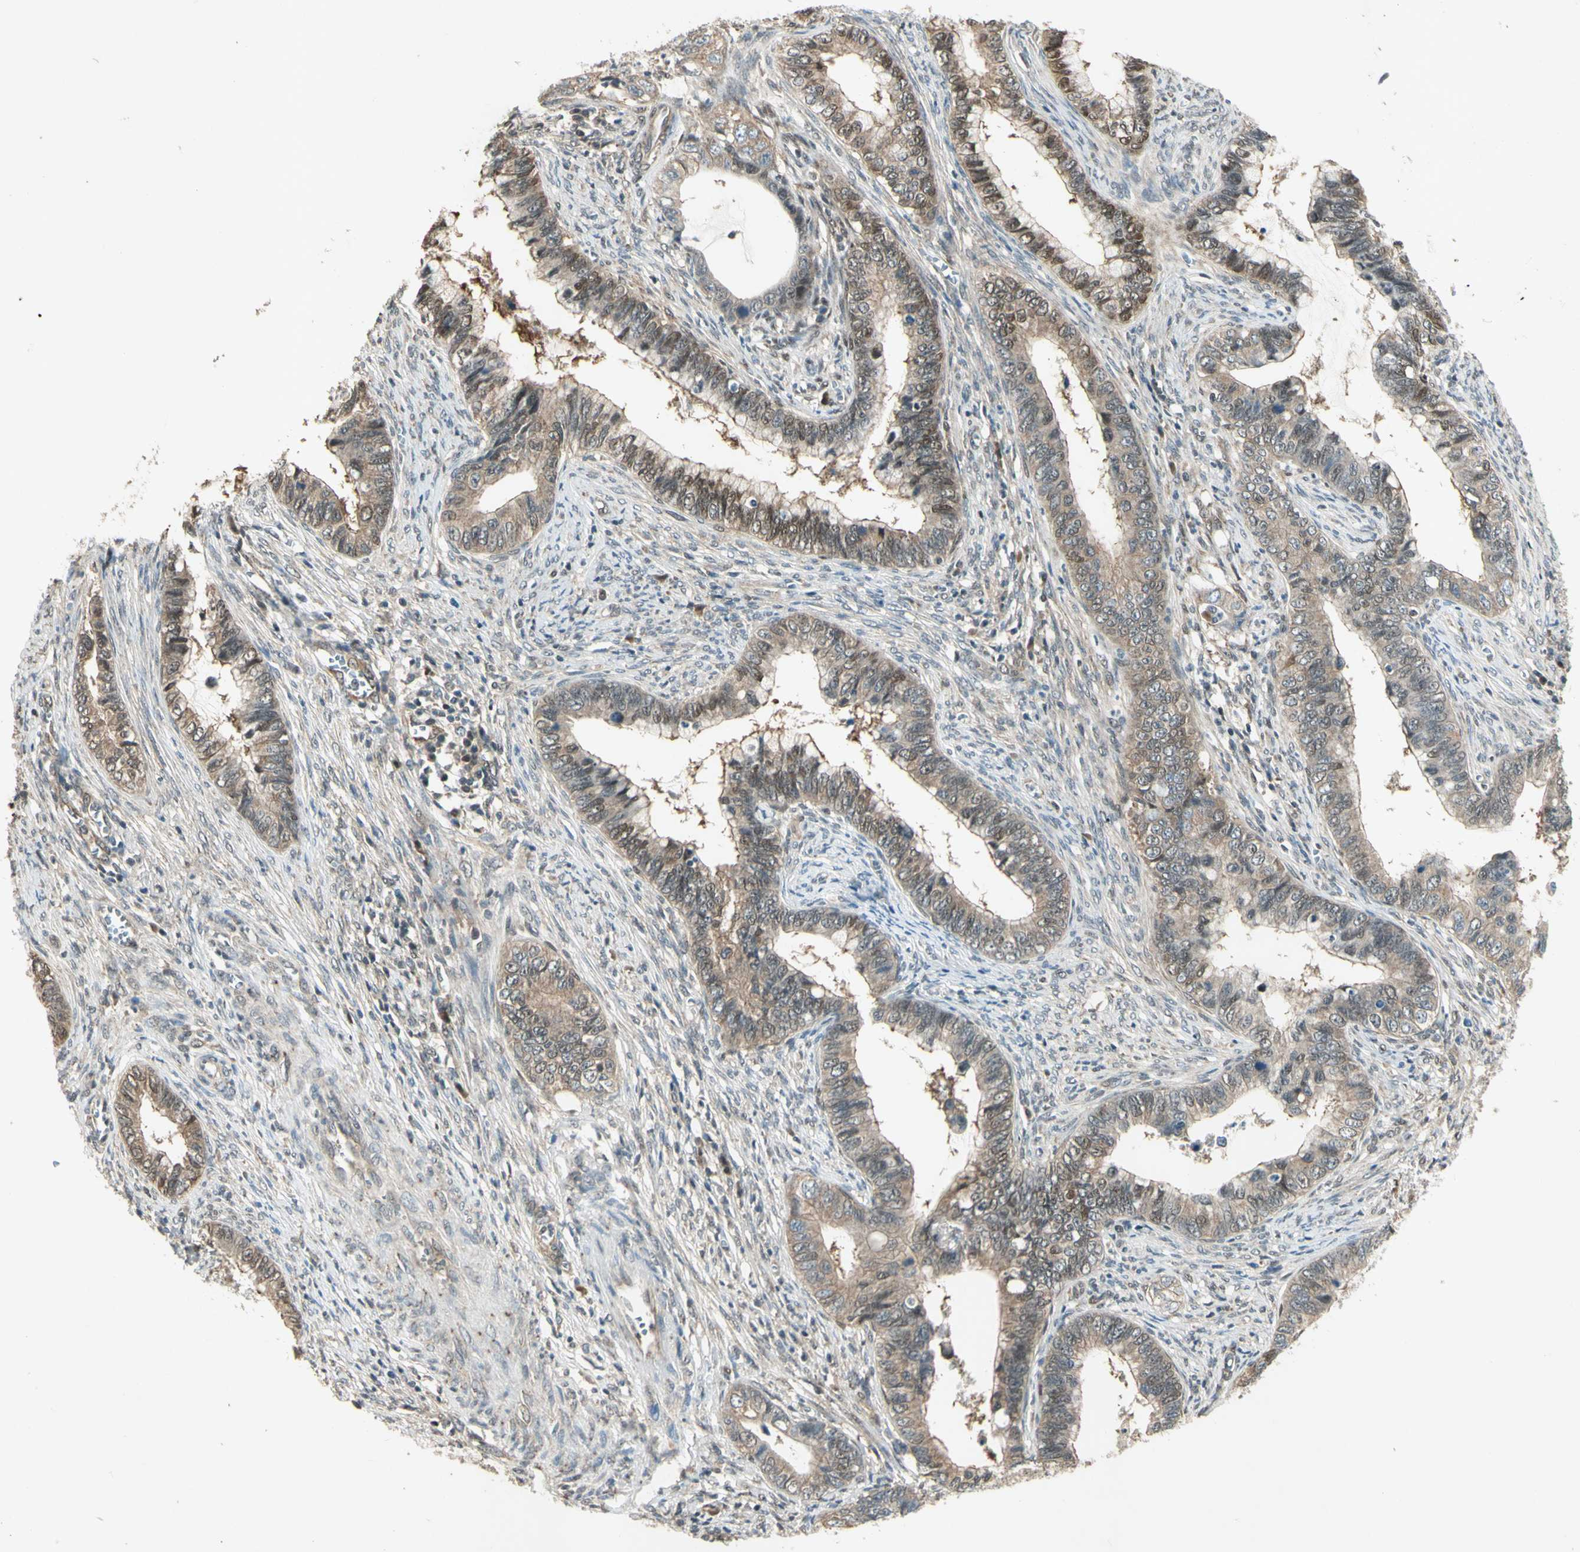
{"staining": {"intensity": "weak", "quantity": ">75%", "location": "cytoplasmic/membranous"}, "tissue": "cervical cancer", "cell_type": "Tumor cells", "image_type": "cancer", "snomed": [{"axis": "morphology", "description": "Adenocarcinoma, NOS"}, {"axis": "topography", "description": "Cervix"}], "caption": "Approximately >75% of tumor cells in cervical adenocarcinoma show weak cytoplasmic/membranous protein staining as visualized by brown immunohistochemical staining.", "gene": "PSMD5", "patient": {"sex": "female", "age": 44}}